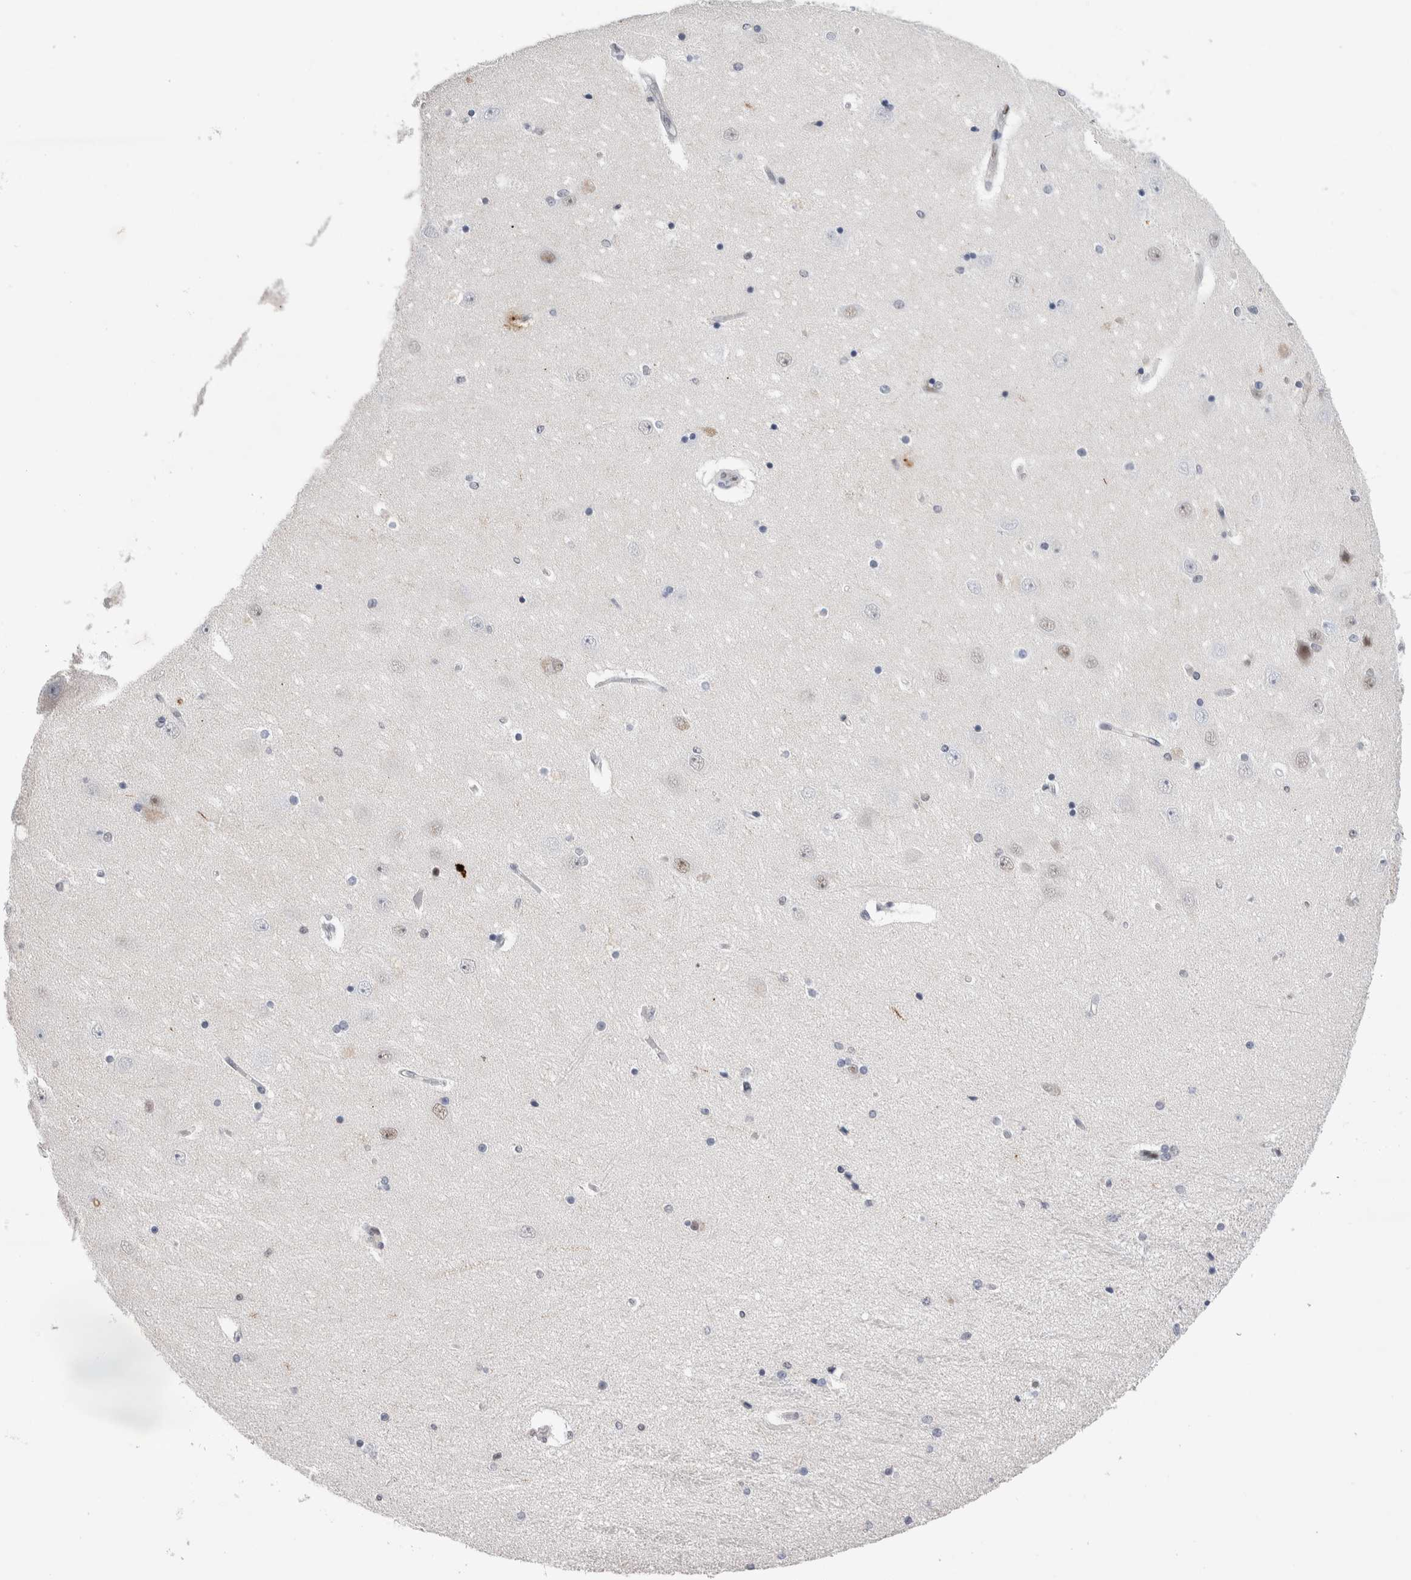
{"staining": {"intensity": "weak", "quantity": "<25%", "location": "nuclear"}, "tissue": "hippocampus", "cell_type": "Glial cells", "image_type": "normal", "snomed": [{"axis": "morphology", "description": "Normal tissue, NOS"}, {"axis": "topography", "description": "Hippocampus"}], "caption": "Immunohistochemistry photomicrograph of normal hippocampus: human hippocampus stained with DAB (3,3'-diaminobenzidine) reveals no significant protein staining in glial cells.", "gene": "RBM6", "patient": {"sex": "female", "age": 54}}